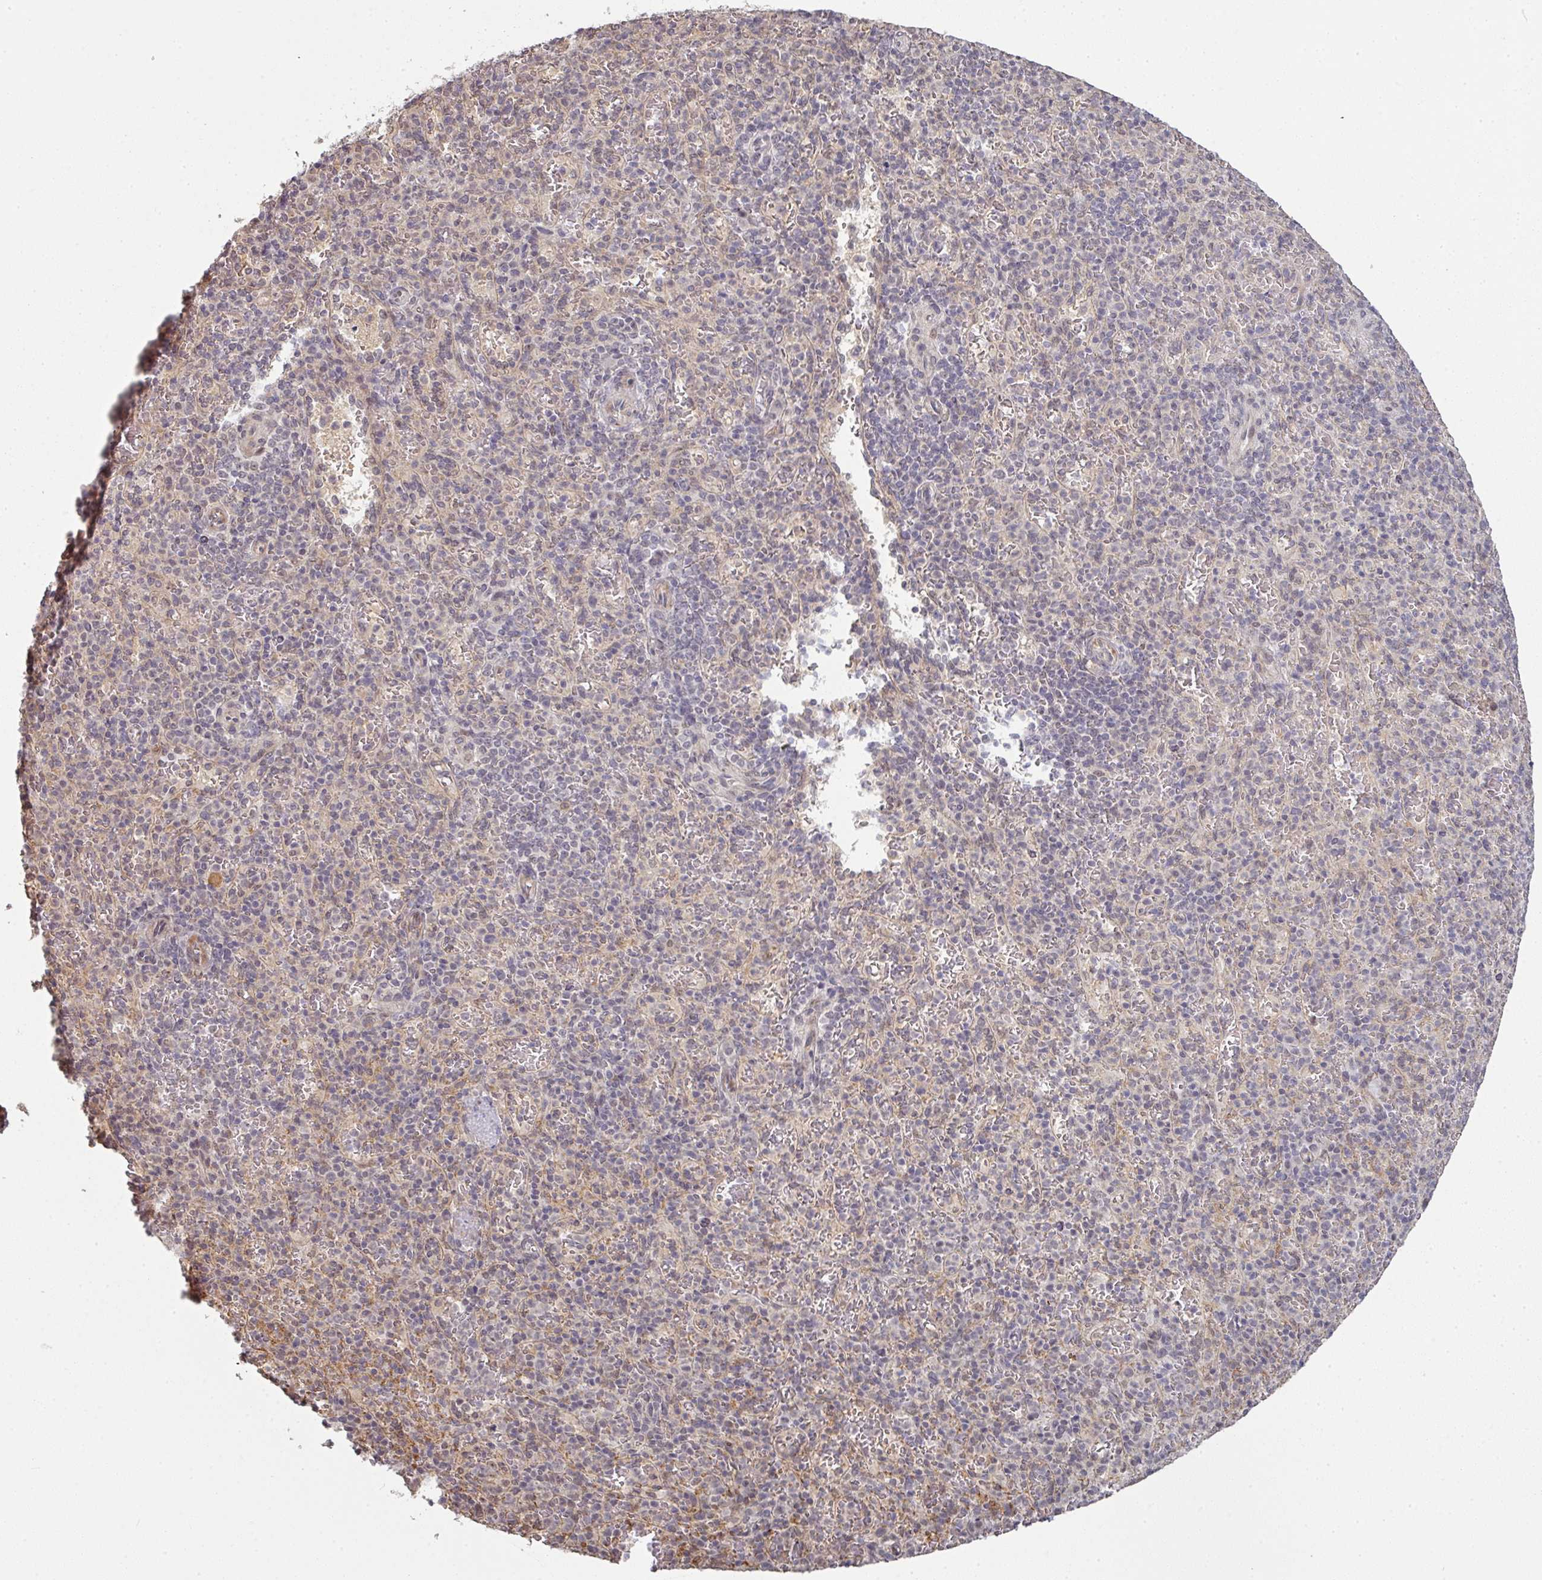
{"staining": {"intensity": "weak", "quantity": "<25%", "location": "nuclear"}, "tissue": "spleen", "cell_type": "Cells in red pulp", "image_type": "normal", "snomed": [{"axis": "morphology", "description": "Normal tissue, NOS"}, {"axis": "topography", "description": "Spleen"}], "caption": "Micrograph shows no significant protein positivity in cells in red pulp of benign spleen.", "gene": "GTF2H3", "patient": {"sex": "female", "age": 74}}